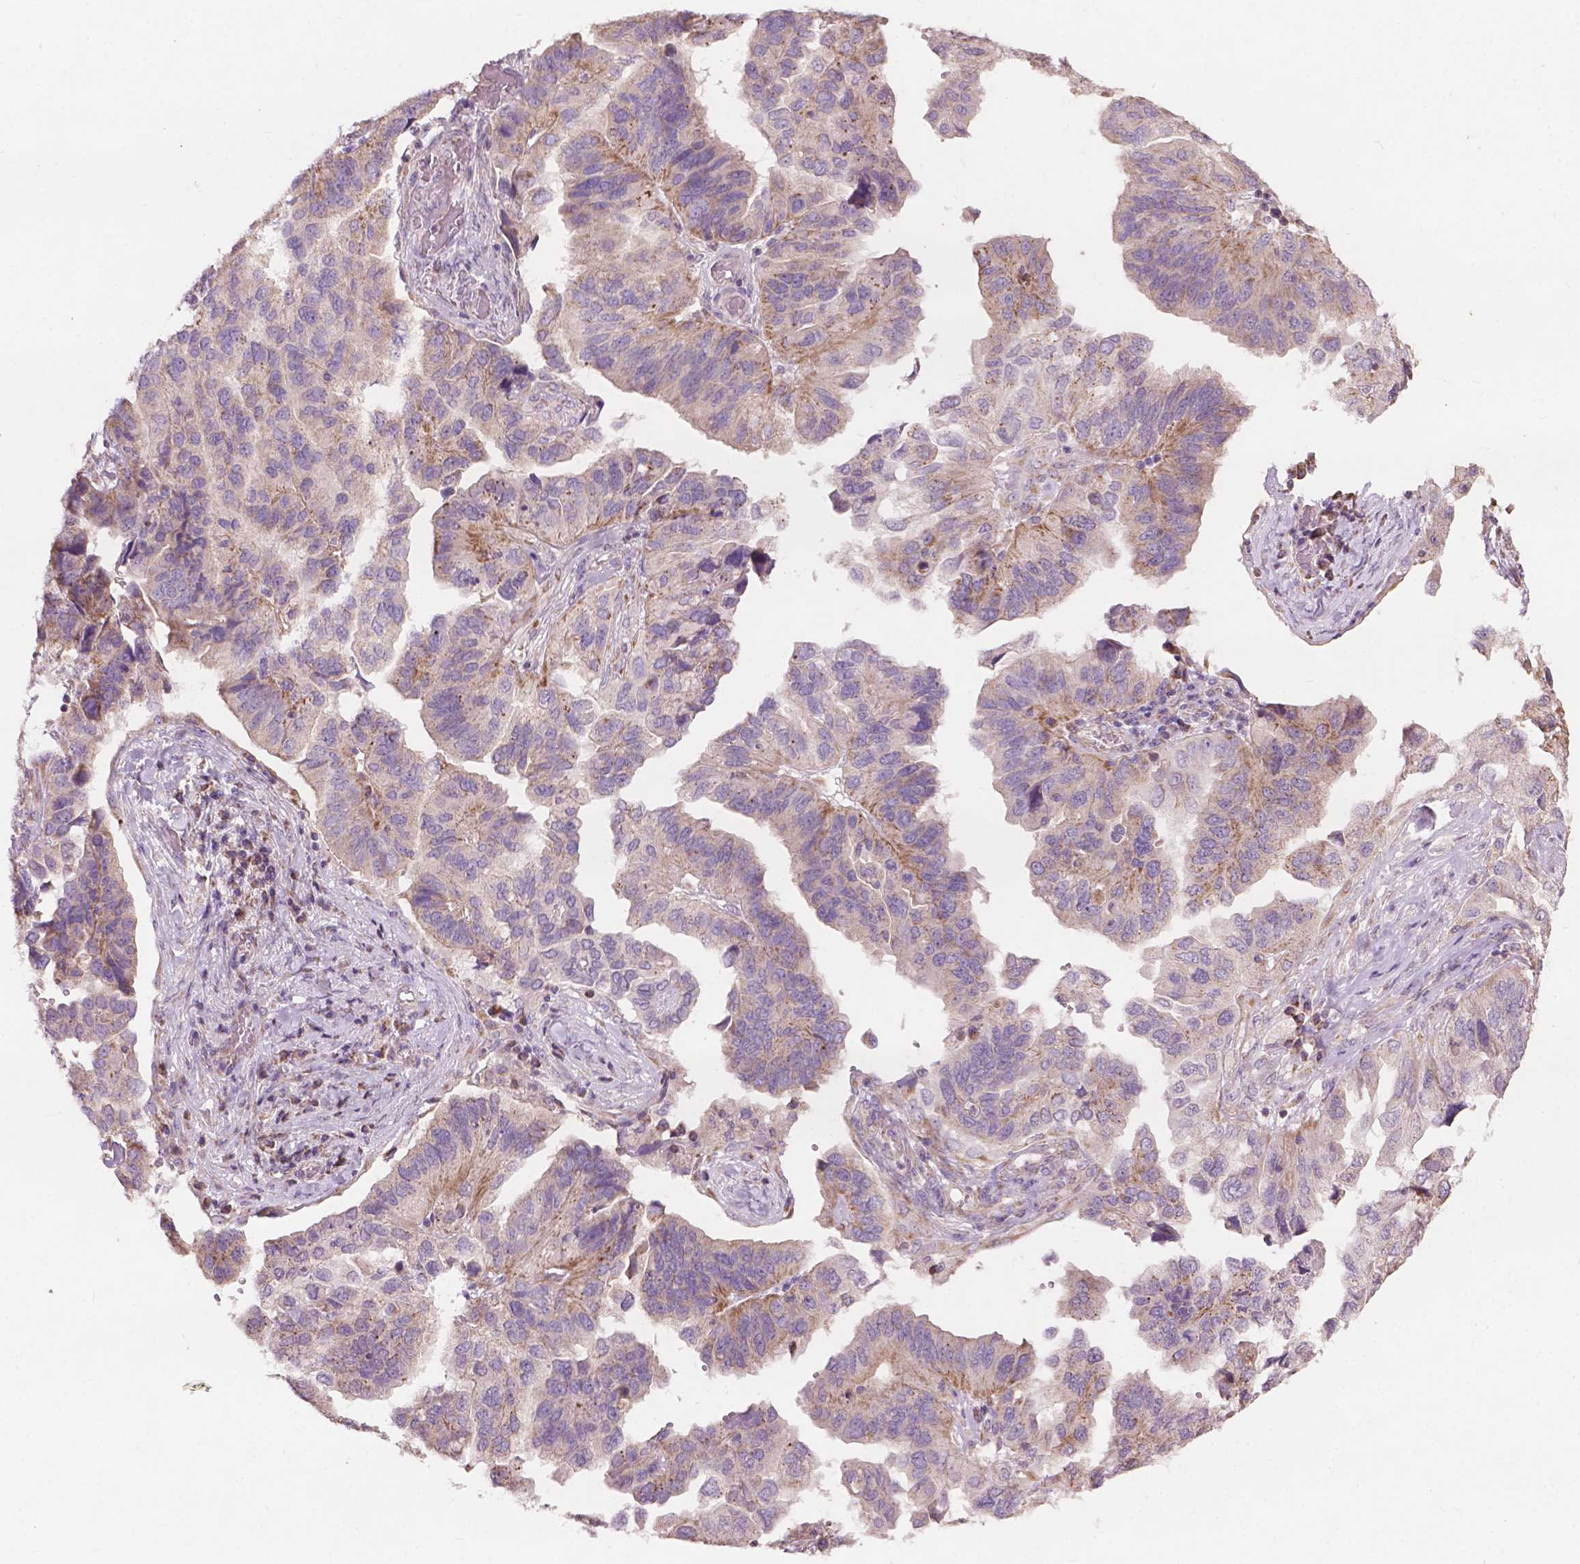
{"staining": {"intensity": "moderate", "quantity": "<25%", "location": "cytoplasmic/membranous"}, "tissue": "ovarian cancer", "cell_type": "Tumor cells", "image_type": "cancer", "snomed": [{"axis": "morphology", "description": "Cystadenocarcinoma, serous, NOS"}, {"axis": "topography", "description": "Ovary"}], "caption": "Brown immunohistochemical staining in ovarian serous cystadenocarcinoma shows moderate cytoplasmic/membranous expression in approximately <25% of tumor cells.", "gene": "NDUFA10", "patient": {"sex": "female", "age": 79}}